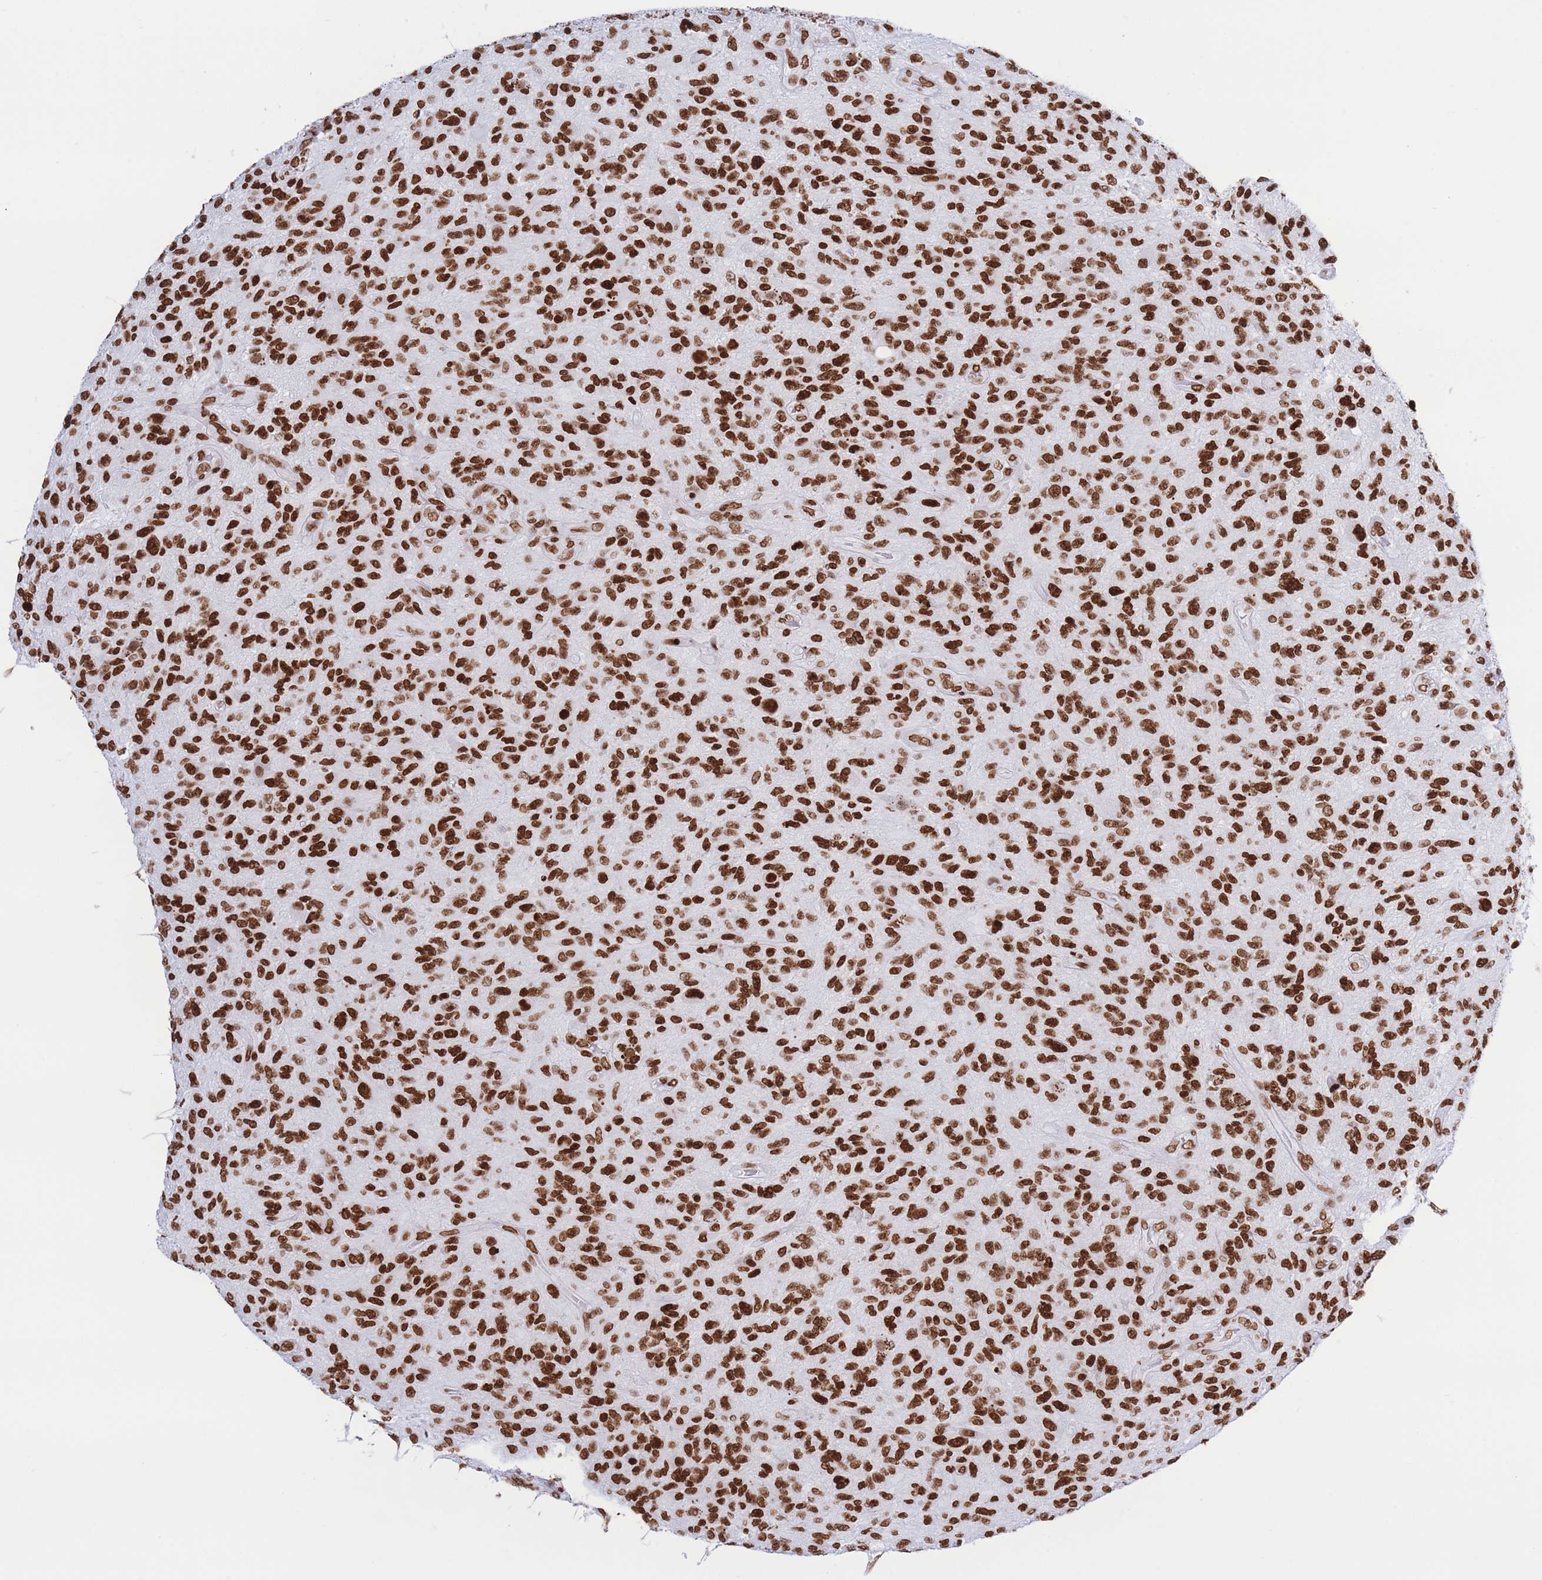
{"staining": {"intensity": "strong", "quantity": ">75%", "location": "nuclear"}, "tissue": "glioma", "cell_type": "Tumor cells", "image_type": "cancer", "snomed": [{"axis": "morphology", "description": "Glioma, malignant, High grade"}, {"axis": "topography", "description": "Brain"}], "caption": "Protein expression analysis of human malignant glioma (high-grade) reveals strong nuclear positivity in about >75% of tumor cells.", "gene": "H2BC11", "patient": {"sex": "male", "age": 47}}